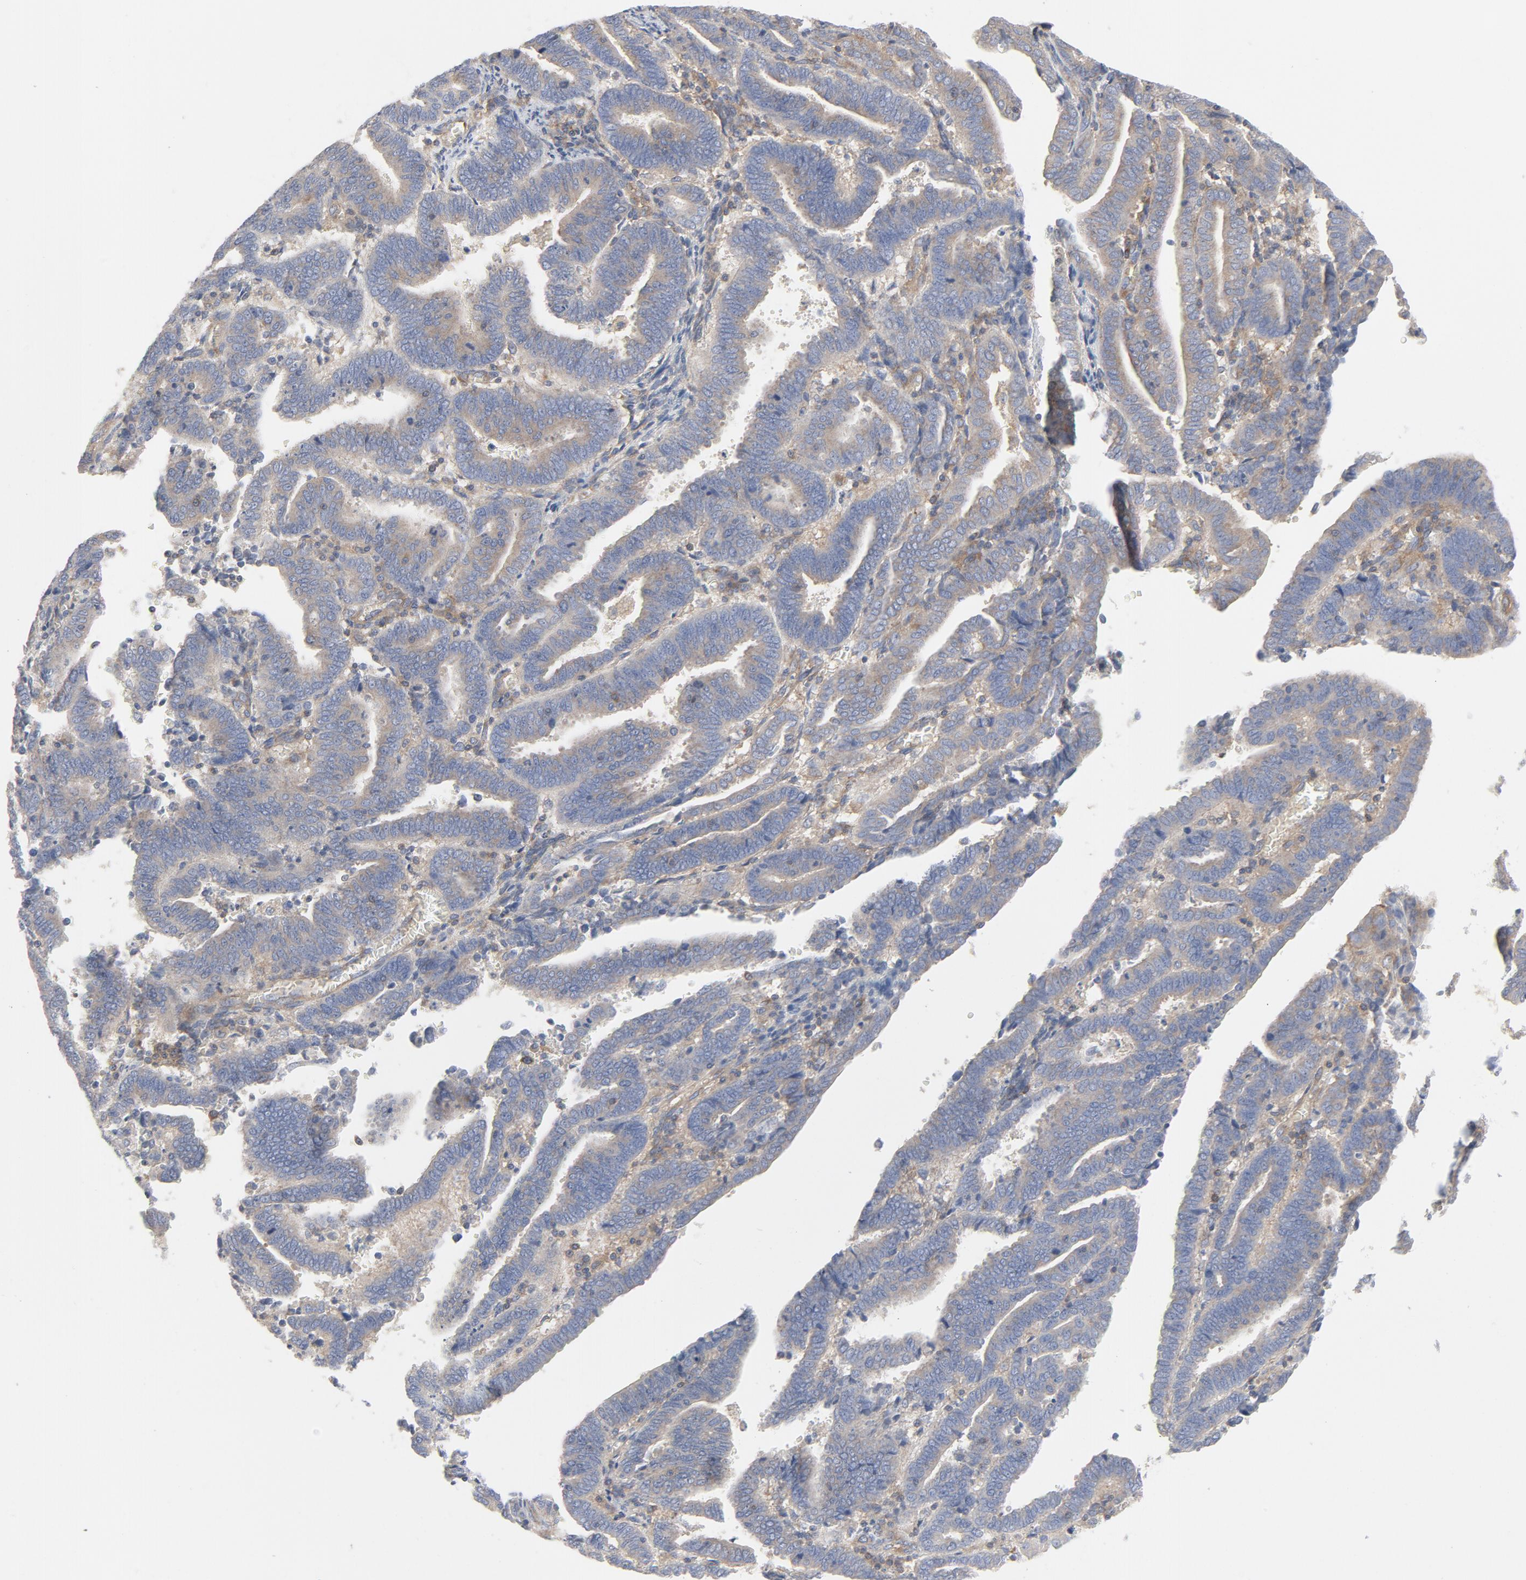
{"staining": {"intensity": "weak", "quantity": ">75%", "location": "cytoplasmic/membranous"}, "tissue": "endometrial cancer", "cell_type": "Tumor cells", "image_type": "cancer", "snomed": [{"axis": "morphology", "description": "Adenocarcinoma, NOS"}, {"axis": "topography", "description": "Uterus"}], "caption": "DAB (3,3'-diaminobenzidine) immunohistochemical staining of human endometrial cancer (adenocarcinoma) exhibits weak cytoplasmic/membranous protein staining in approximately >75% of tumor cells.", "gene": "RABEP1", "patient": {"sex": "female", "age": 83}}